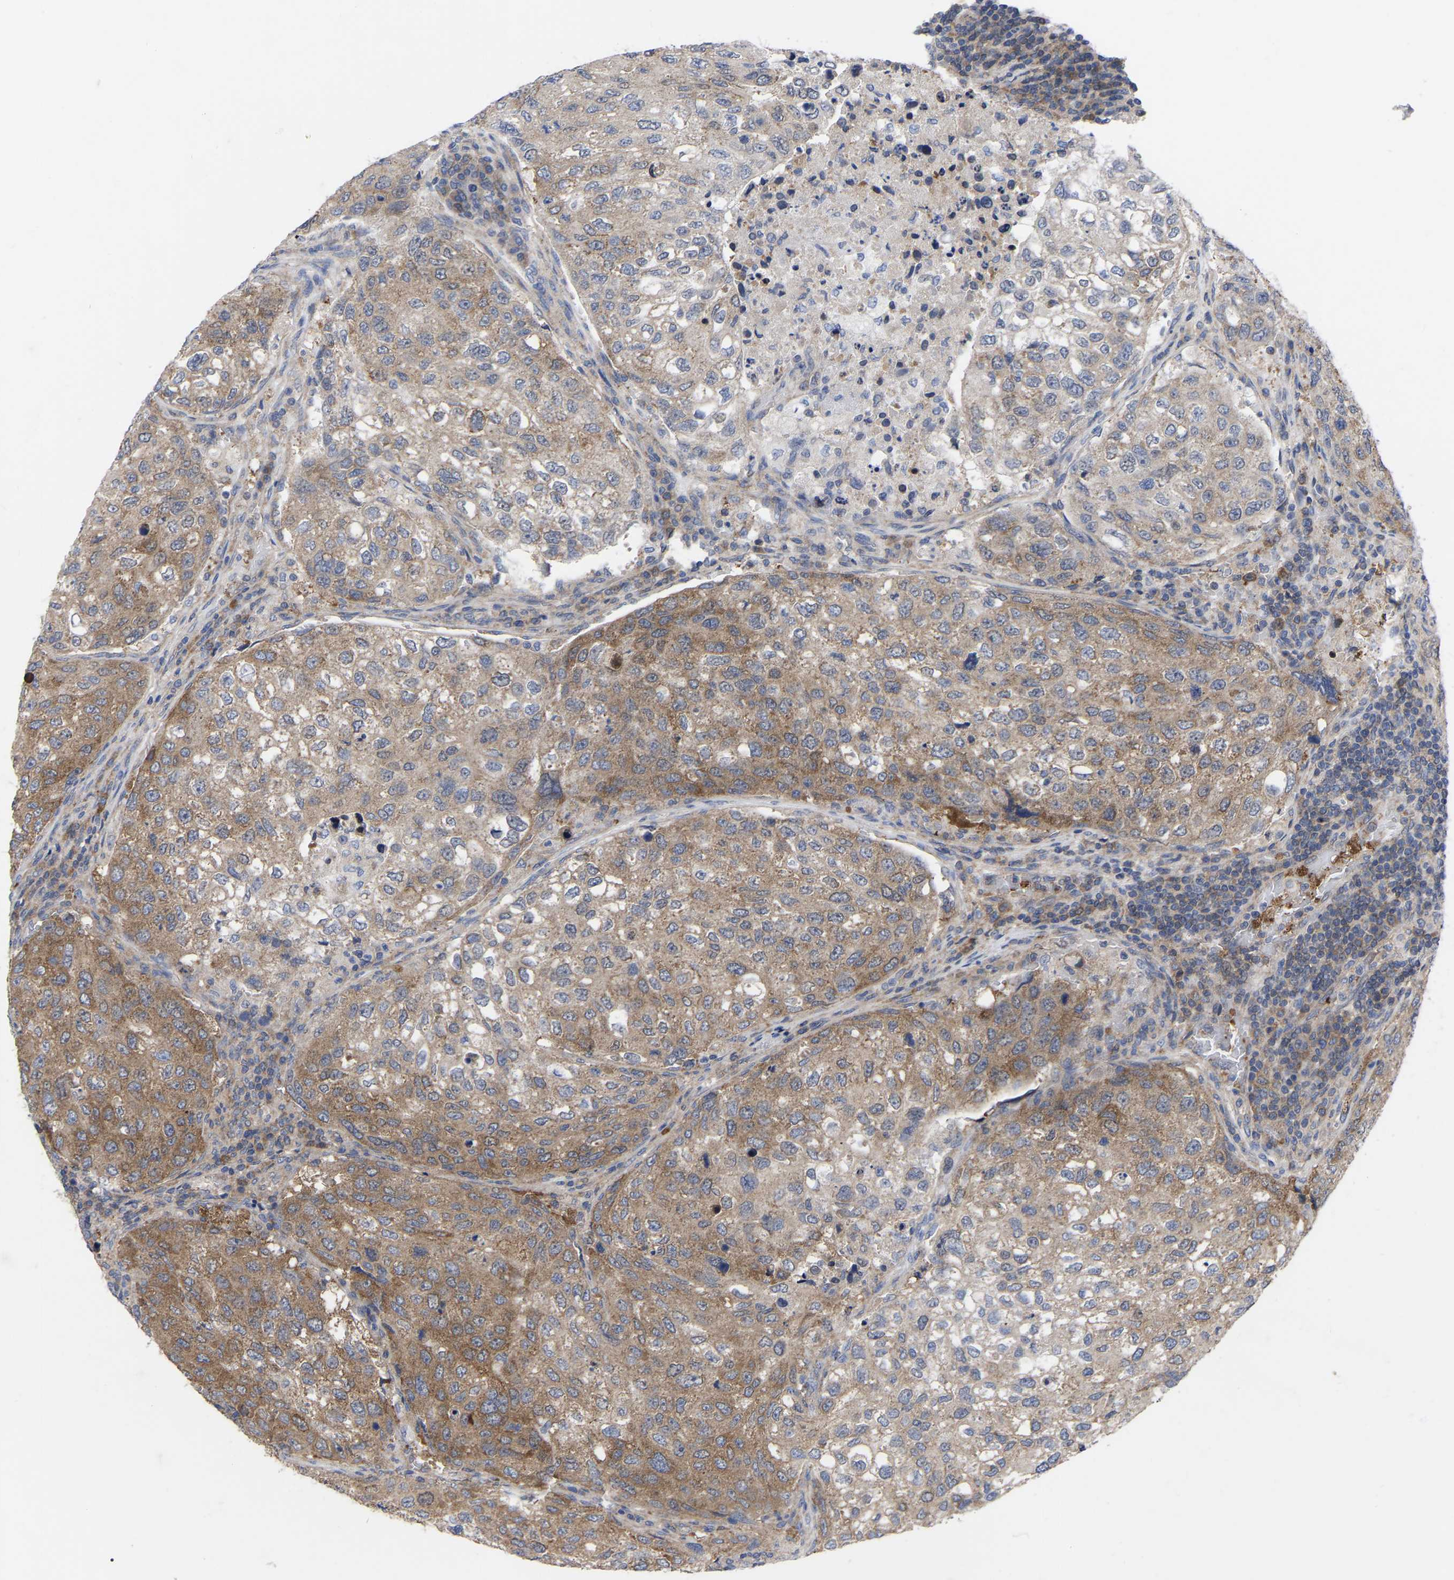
{"staining": {"intensity": "weak", "quantity": "25%-75%", "location": "cytoplasmic/membranous"}, "tissue": "urothelial cancer", "cell_type": "Tumor cells", "image_type": "cancer", "snomed": [{"axis": "morphology", "description": "Urothelial carcinoma, High grade"}, {"axis": "topography", "description": "Lymph node"}, {"axis": "topography", "description": "Urinary bladder"}], "caption": "An immunohistochemistry (IHC) histopathology image of neoplastic tissue is shown. Protein staining in brown highlights weak cytoplasmic/membranous positivity in high-grade urothelial carcinoma within tumor cells. (DAB (3,3'-diaminobenzidine) IHC with brightfield microscopy, high magnification).", "gene": "TCP1", "patient": {"sex": "male", "age": 51}}